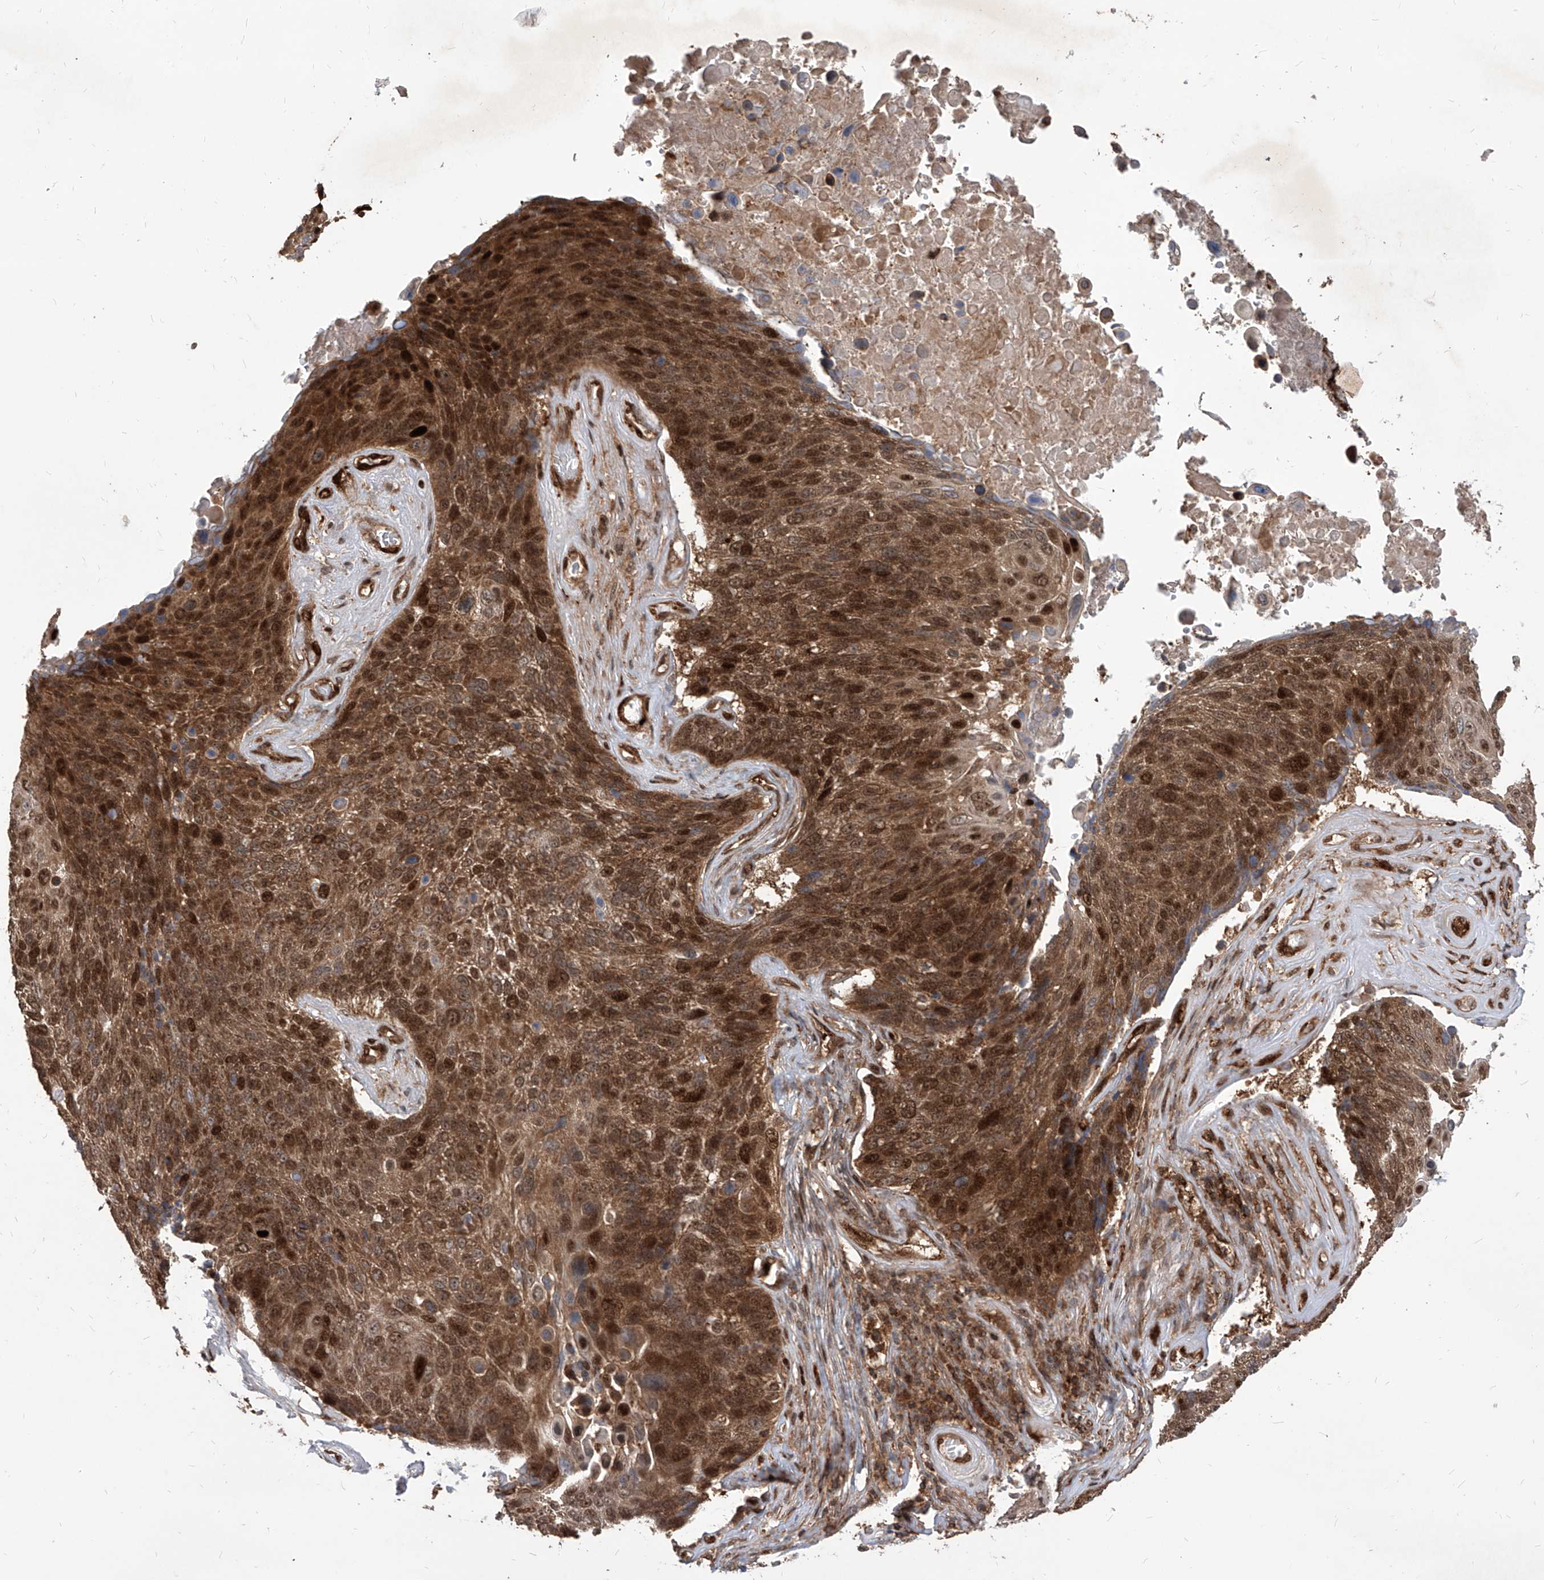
{"staining": {"intensity": "strong", "quantity": ">75%", "location": "cytoplasmic/membranous,nuclear"}, "tissue": "lung cancer", "cell_type": "Tumor cells", "image_type": "cancer", "snomed": [{"axis": "morphology", "description": "Squamous cell carcinoma, NOS"}, {"axis": "topography", "description": "Lung"}], "caption": "A photomicrograph of human squamous cell carcinoma (lung) stained for a protein shows strong cytoplasmic/membranous and nuclear brown staining in tumor cells. The staining is performed using DAB (3,3'-diaminobenzidine) brown chromogen to label protein expression. The nuclei are counter-stained blue using hematoxylin.", "gene": "MAGED2", "patient": {"sex": "male", "age": 66}}